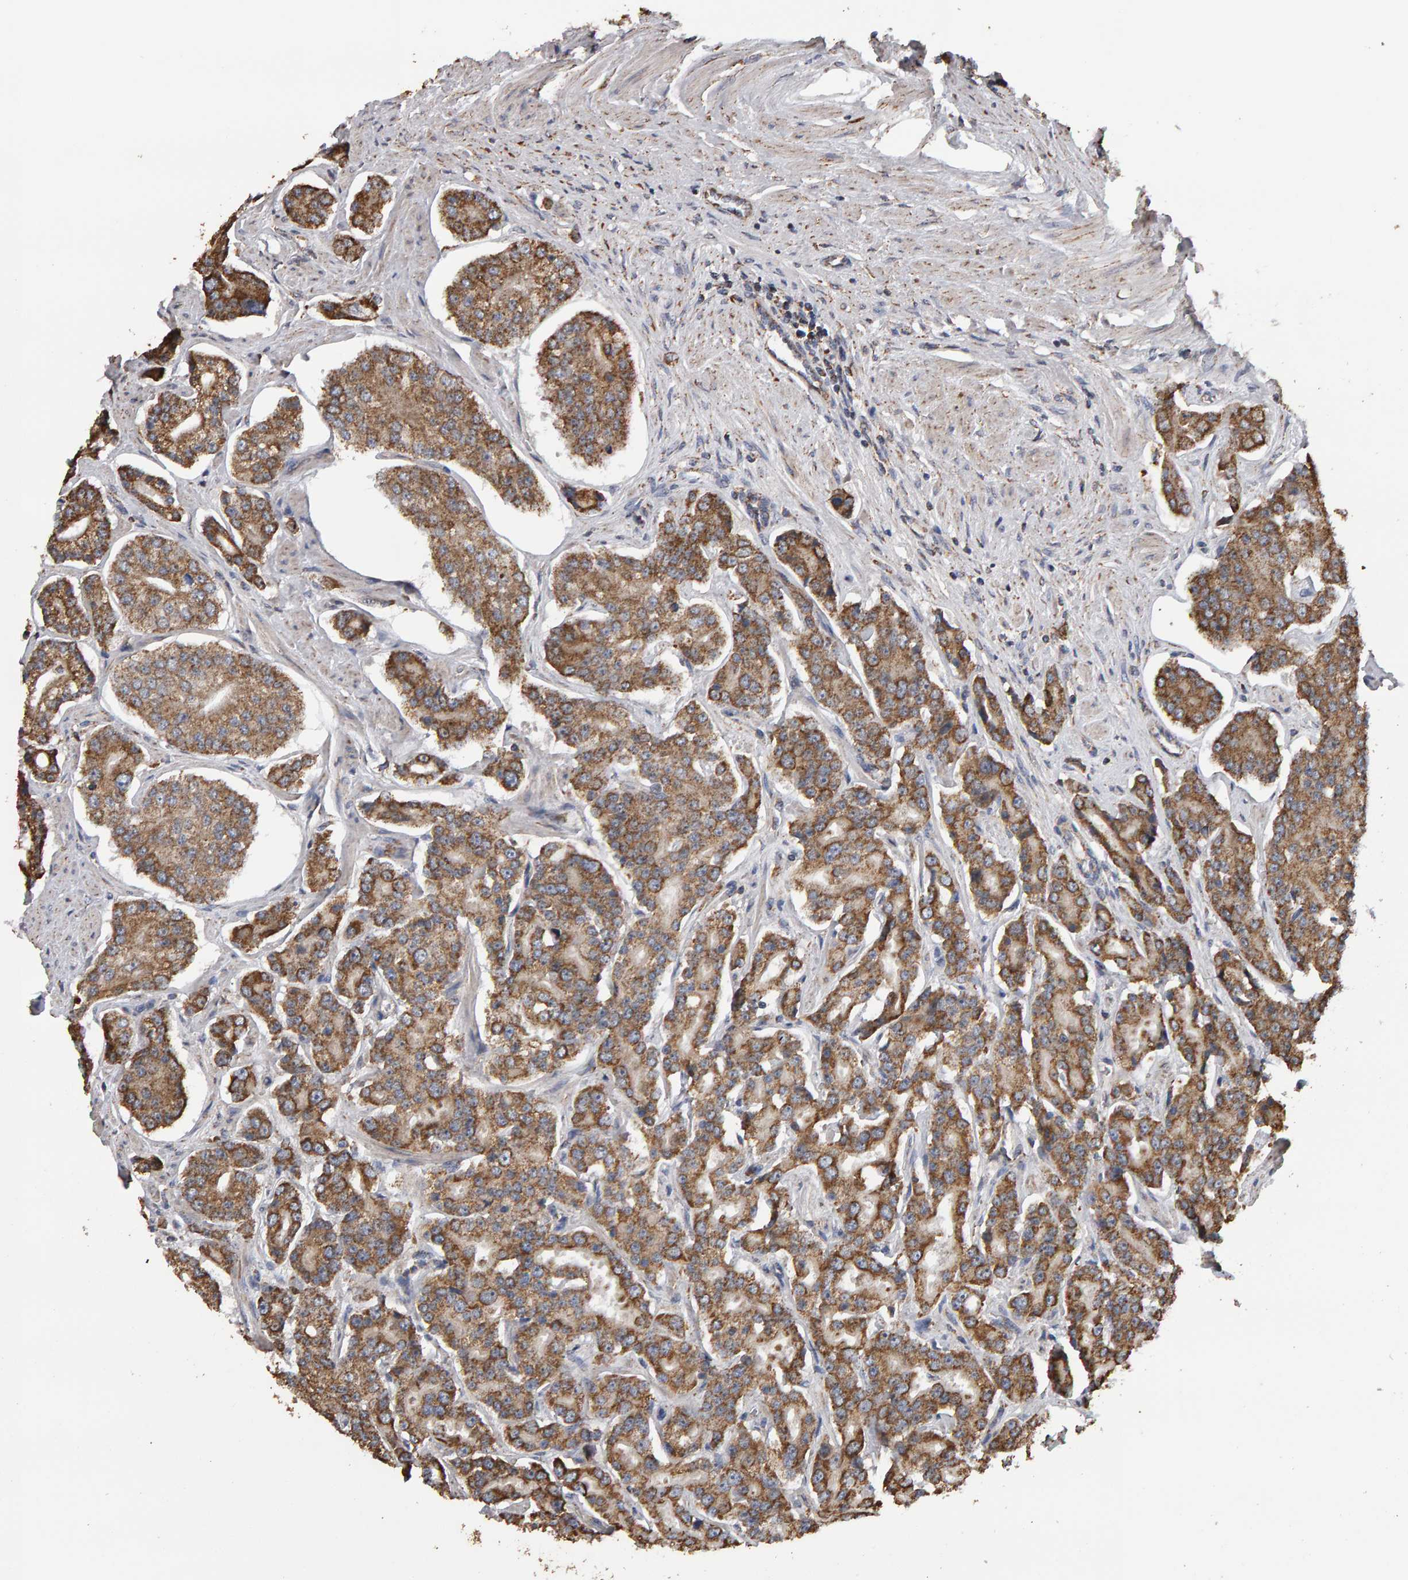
{"staining": {"intensity": "moderate", "quantity": ">75%", "location": "cytoplasmic/membranous"}, "tissue": "prostate cancer", "cell_type": "Tumor cells", "image_type": "cancer", "snomed": [{"axis": "morphology", "description": "Adenocarcinoma, High grade"}, {"axis": "topography", "description": "Prostate"}], "caption": "Immunohistochemistry image of human prostate high-grade adenocarcinoma stained for a protein (brown), which shows medium levels of moderate cytoplasmic/membranous expression in approximately >75% of tumor cells.", "gene": "TOM1L1", "patient": {"sex": "male", "age": 71}}